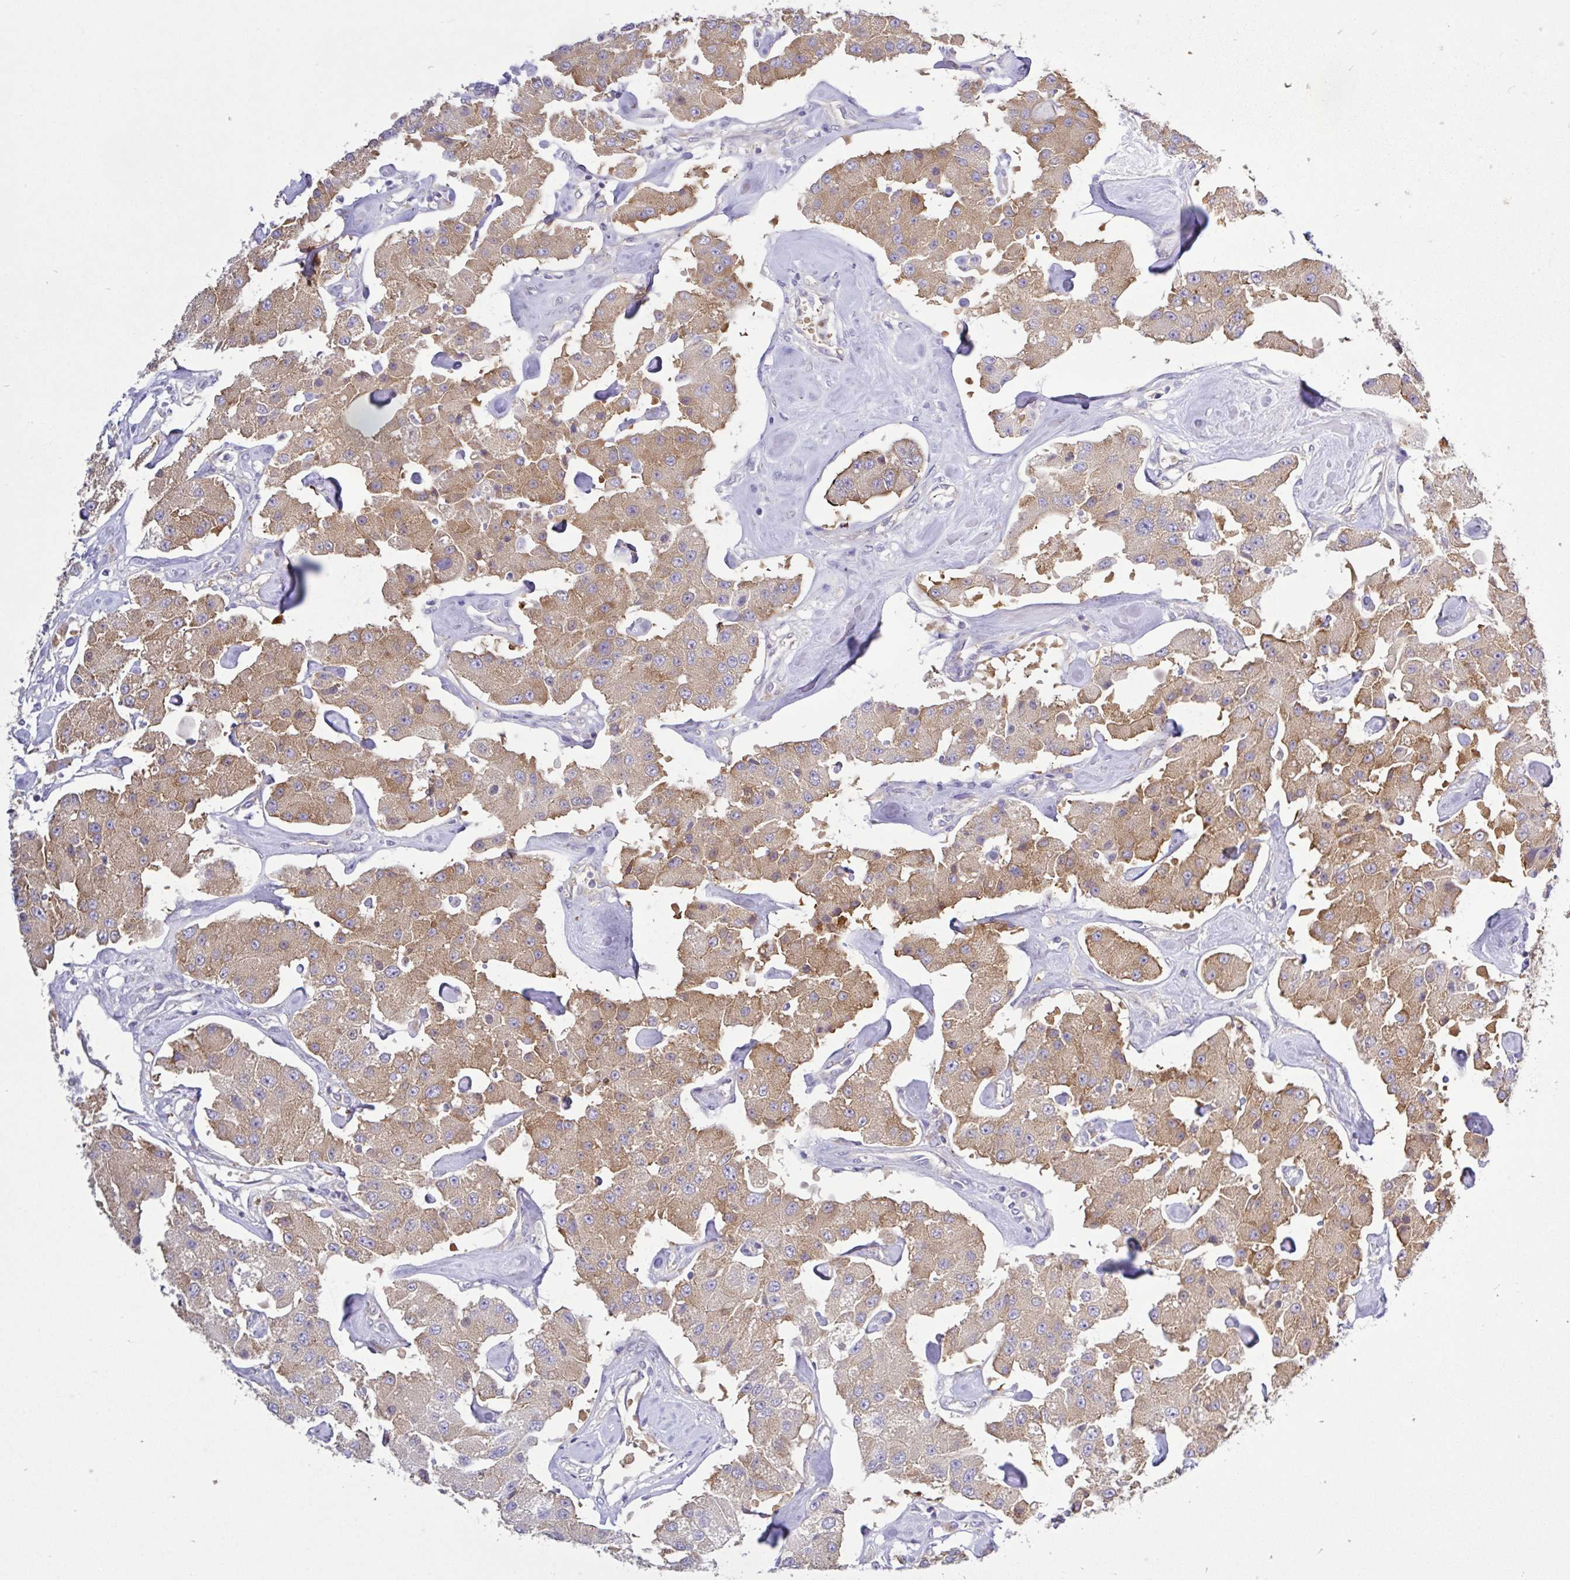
{"staining": {"intensity": "moderate", "quantity": ">75%", "location": "cytoplasmic/membranous"}, "tissue": "carcinoid", "cell_type": "Tumor cells", "image_type": "cancer", "snomed": [{"axis": "morphology", "description": "Carcinoid, malignant, NOS"}, {"axis": "topography", "description": "Pancreas"}], "caption": "Carcinoid (malignant) tissue shows moderate cytoplasmic/membranous positivity in approximately >75% of tumor cells", "gene": "LARS1", "patient": {"sex": "male", "age": 41}}